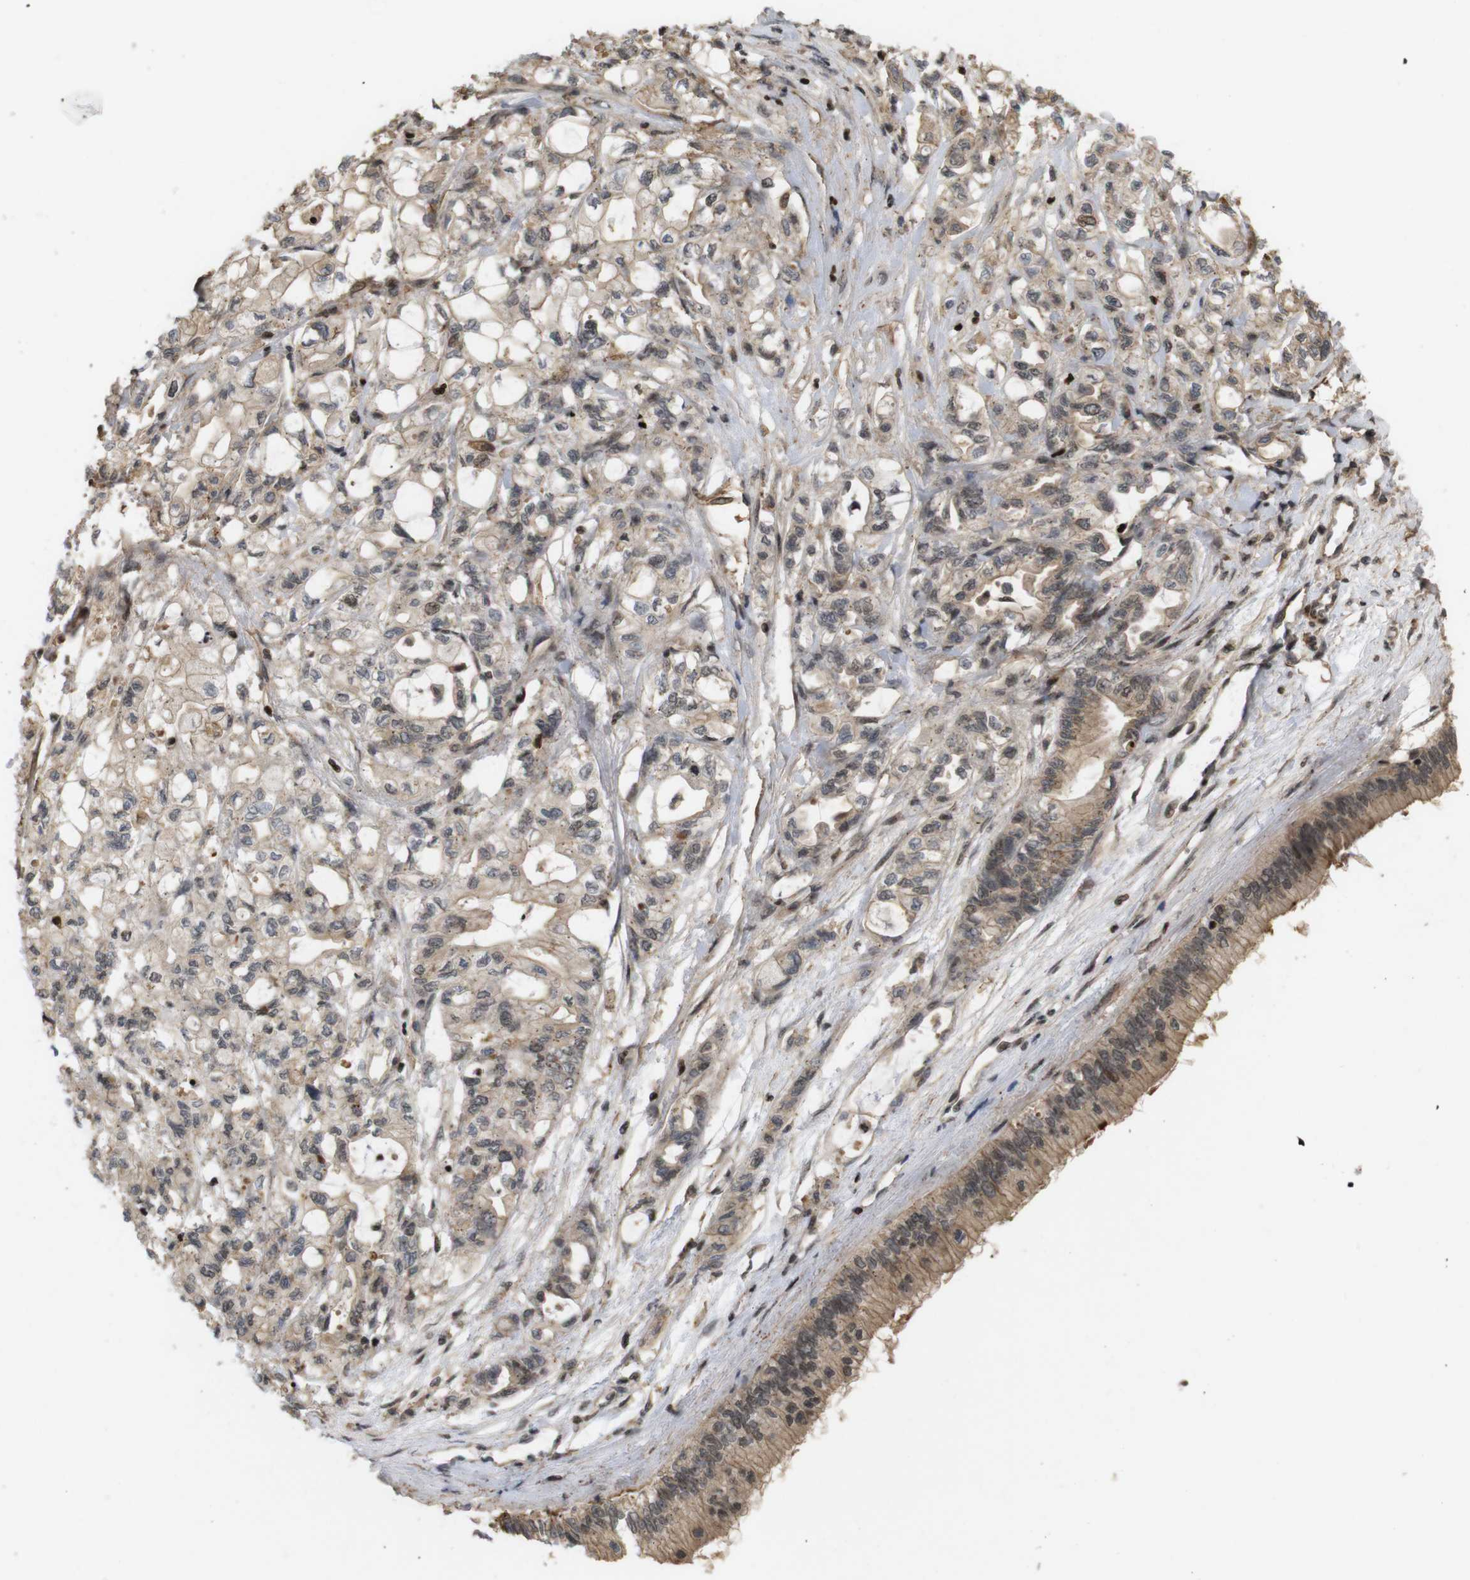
{"staining": {"intensity": "moderate", "quantity": ">75%", "location": "cytoplasmic/membranous,nuclear"}, "tissue": "pancreatic cancer", "cell_type": "Tumor cells", "image_type": "cancer", "snomed": [{"axis": "morphology", "description": "Adenocarcinoma, NOS"}, {"axis": "topography", "description": "Pancreas"}], "caption": "Pancreatic adenocarcinoma stained with a protein marker reveals moderate staining in tumor cells.", "gene": "SP2", "patient": {"sex": "male", "age": 79}}